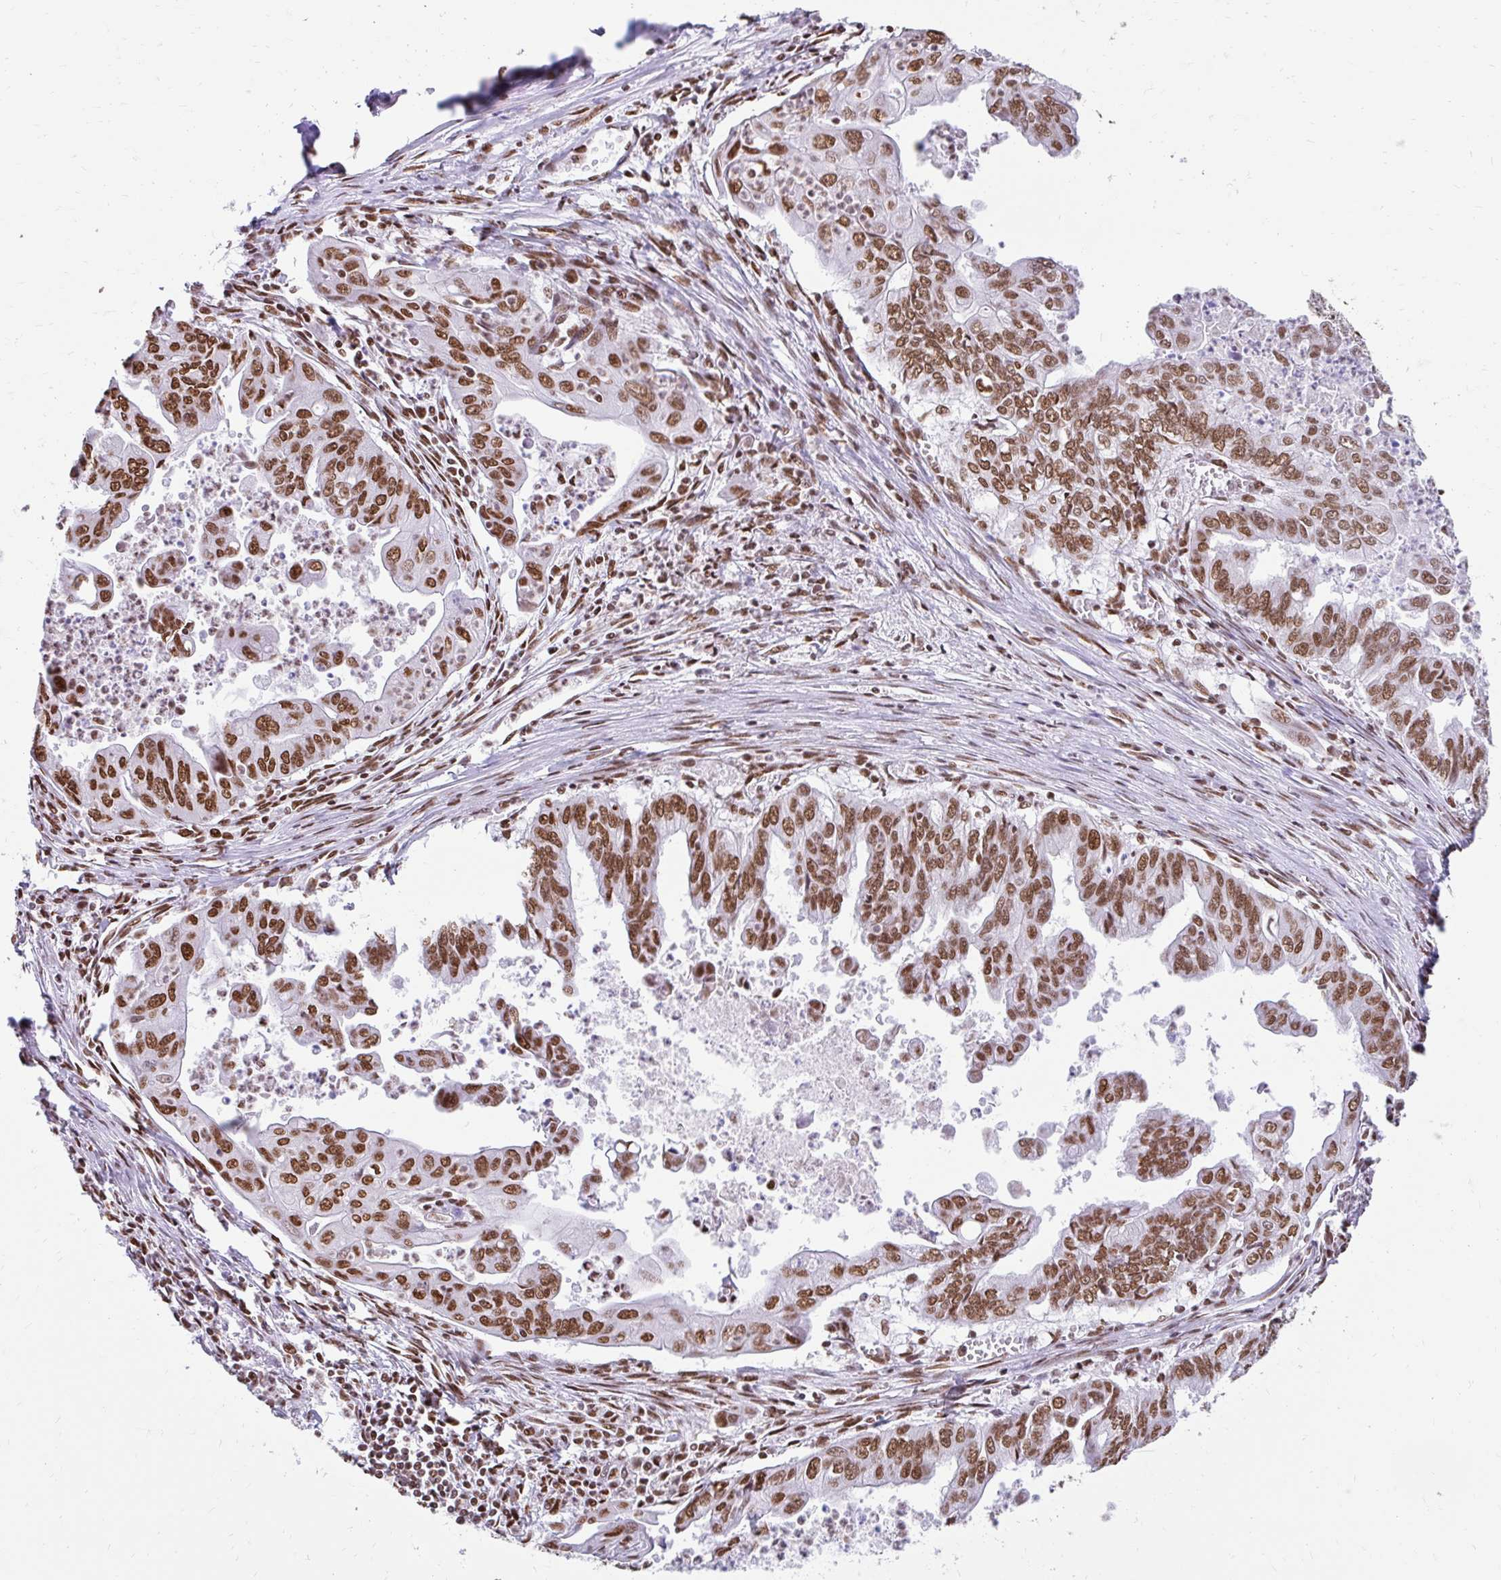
{"staining": {"intensity": "moderate", "quantity": ">75%", "location": "nuclear"}, "tissue": "stomach cancer", "cell_type": "Tumor cells", "image_type": "cancer", "snomed": [{"axis": "morphology", "description": "Adenocarcinoma, NOS"}, {"axis": "topography", "description": "Stomach, upper"}], "caption": "High-power microscopy captured an IHC image of adenocarcinoma (stomach), revealing moderate nuclear staining in about >75% of tumor cells. The protein is shown in brown color, while the nuclei are stained blue.", "gene": "KHDRBS1", "patient": {"sex": "male", "age": 80}}